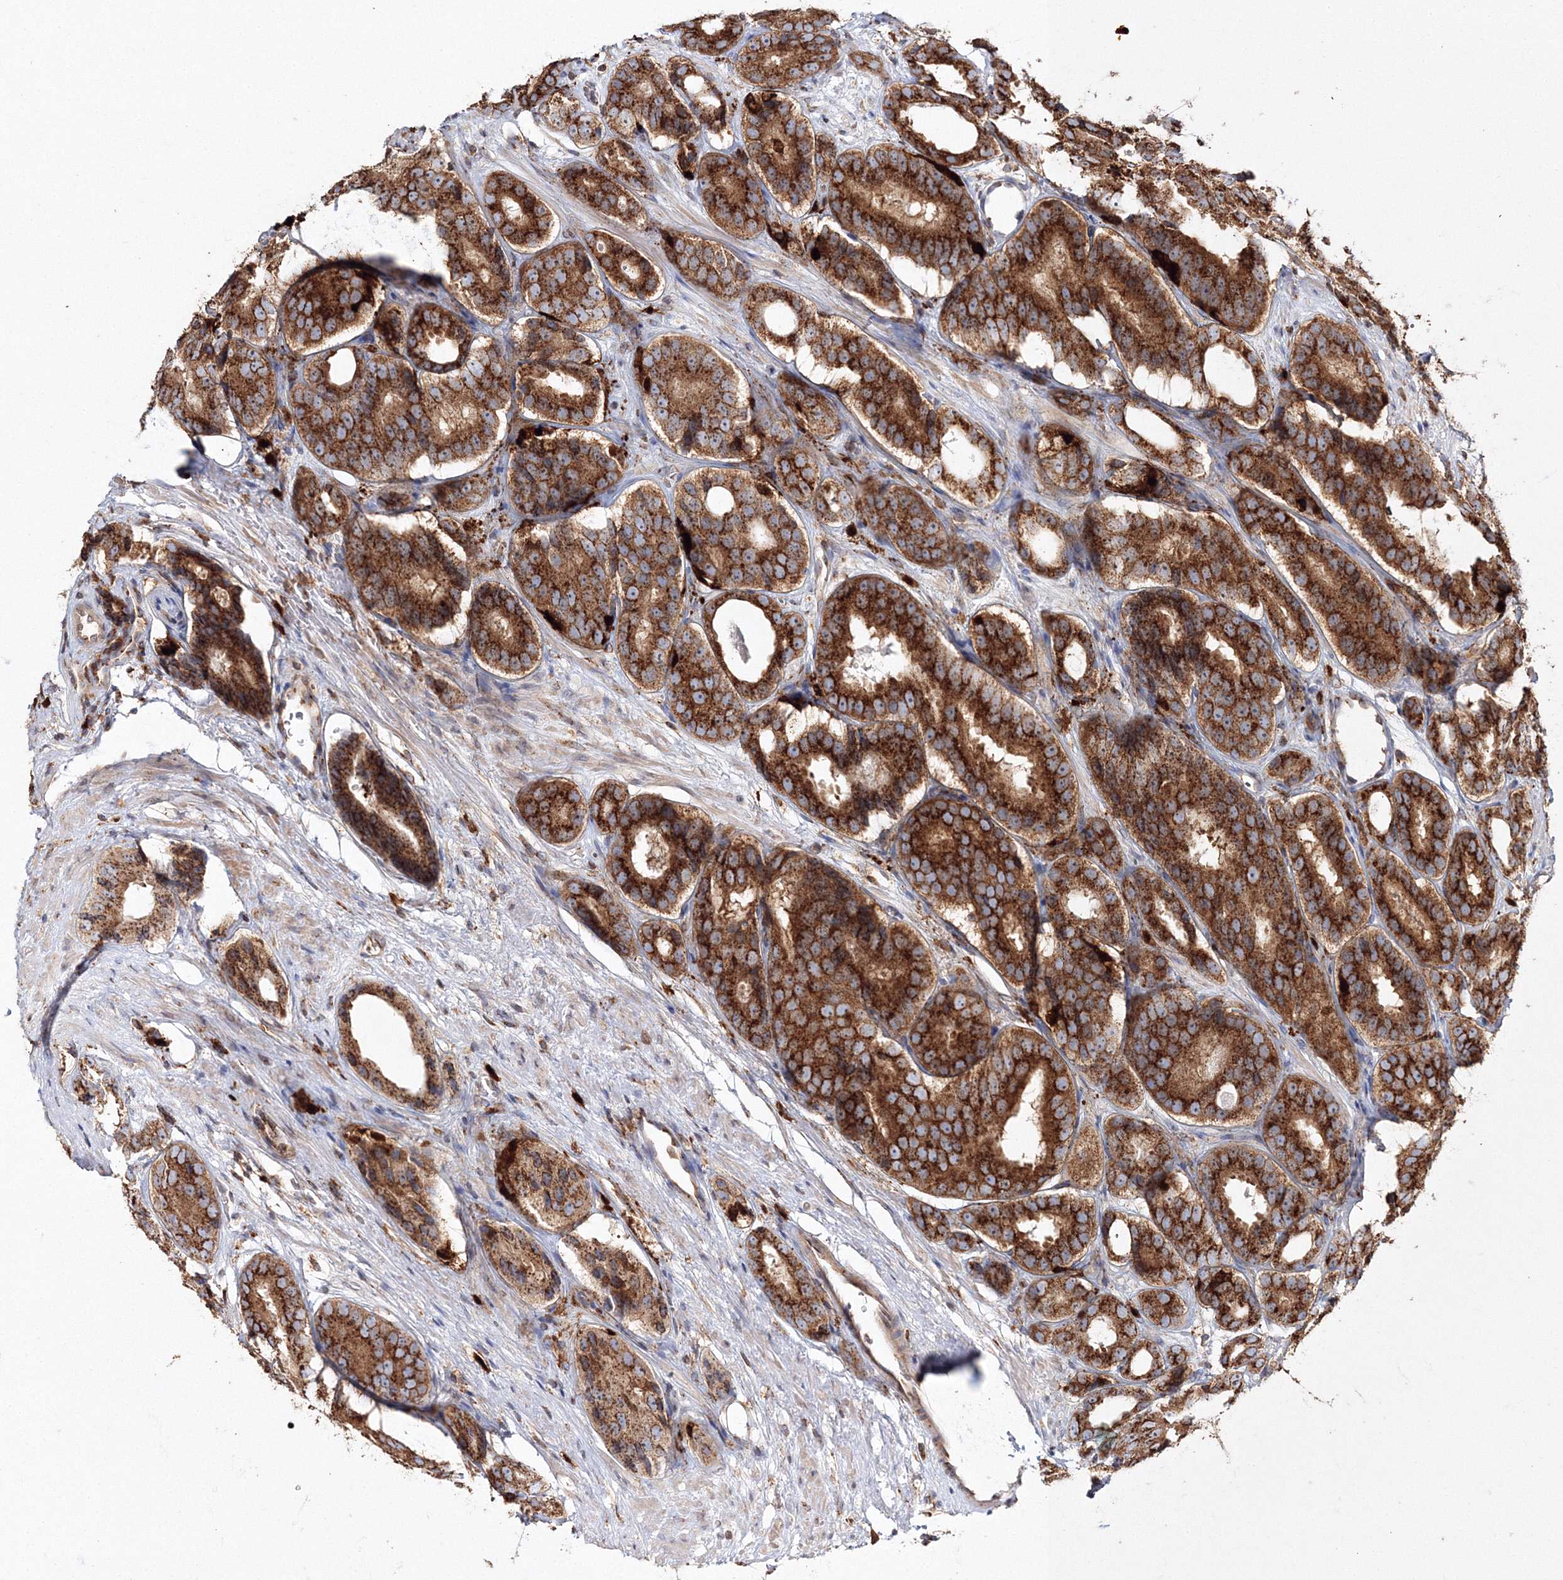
{"staining": {"intensity": "strong", "quantity": ">75%", "location": "cytoplasmic/membranous"}, "tissue": "prostate cancer", "cell_type": "Tumor cells", "image_type": "cancer", "snomed": [{"axis": "morphology", "description": "Adenocarcinoma, High grade"}, {"axis": "topography", "description": "Prostate"}], "caption": "Prostate cancer stained with a protein marker exhibits strong staining in tumor cells.", "gene": "ARCN1", "patient": {"sex": "male", "age": 56}}